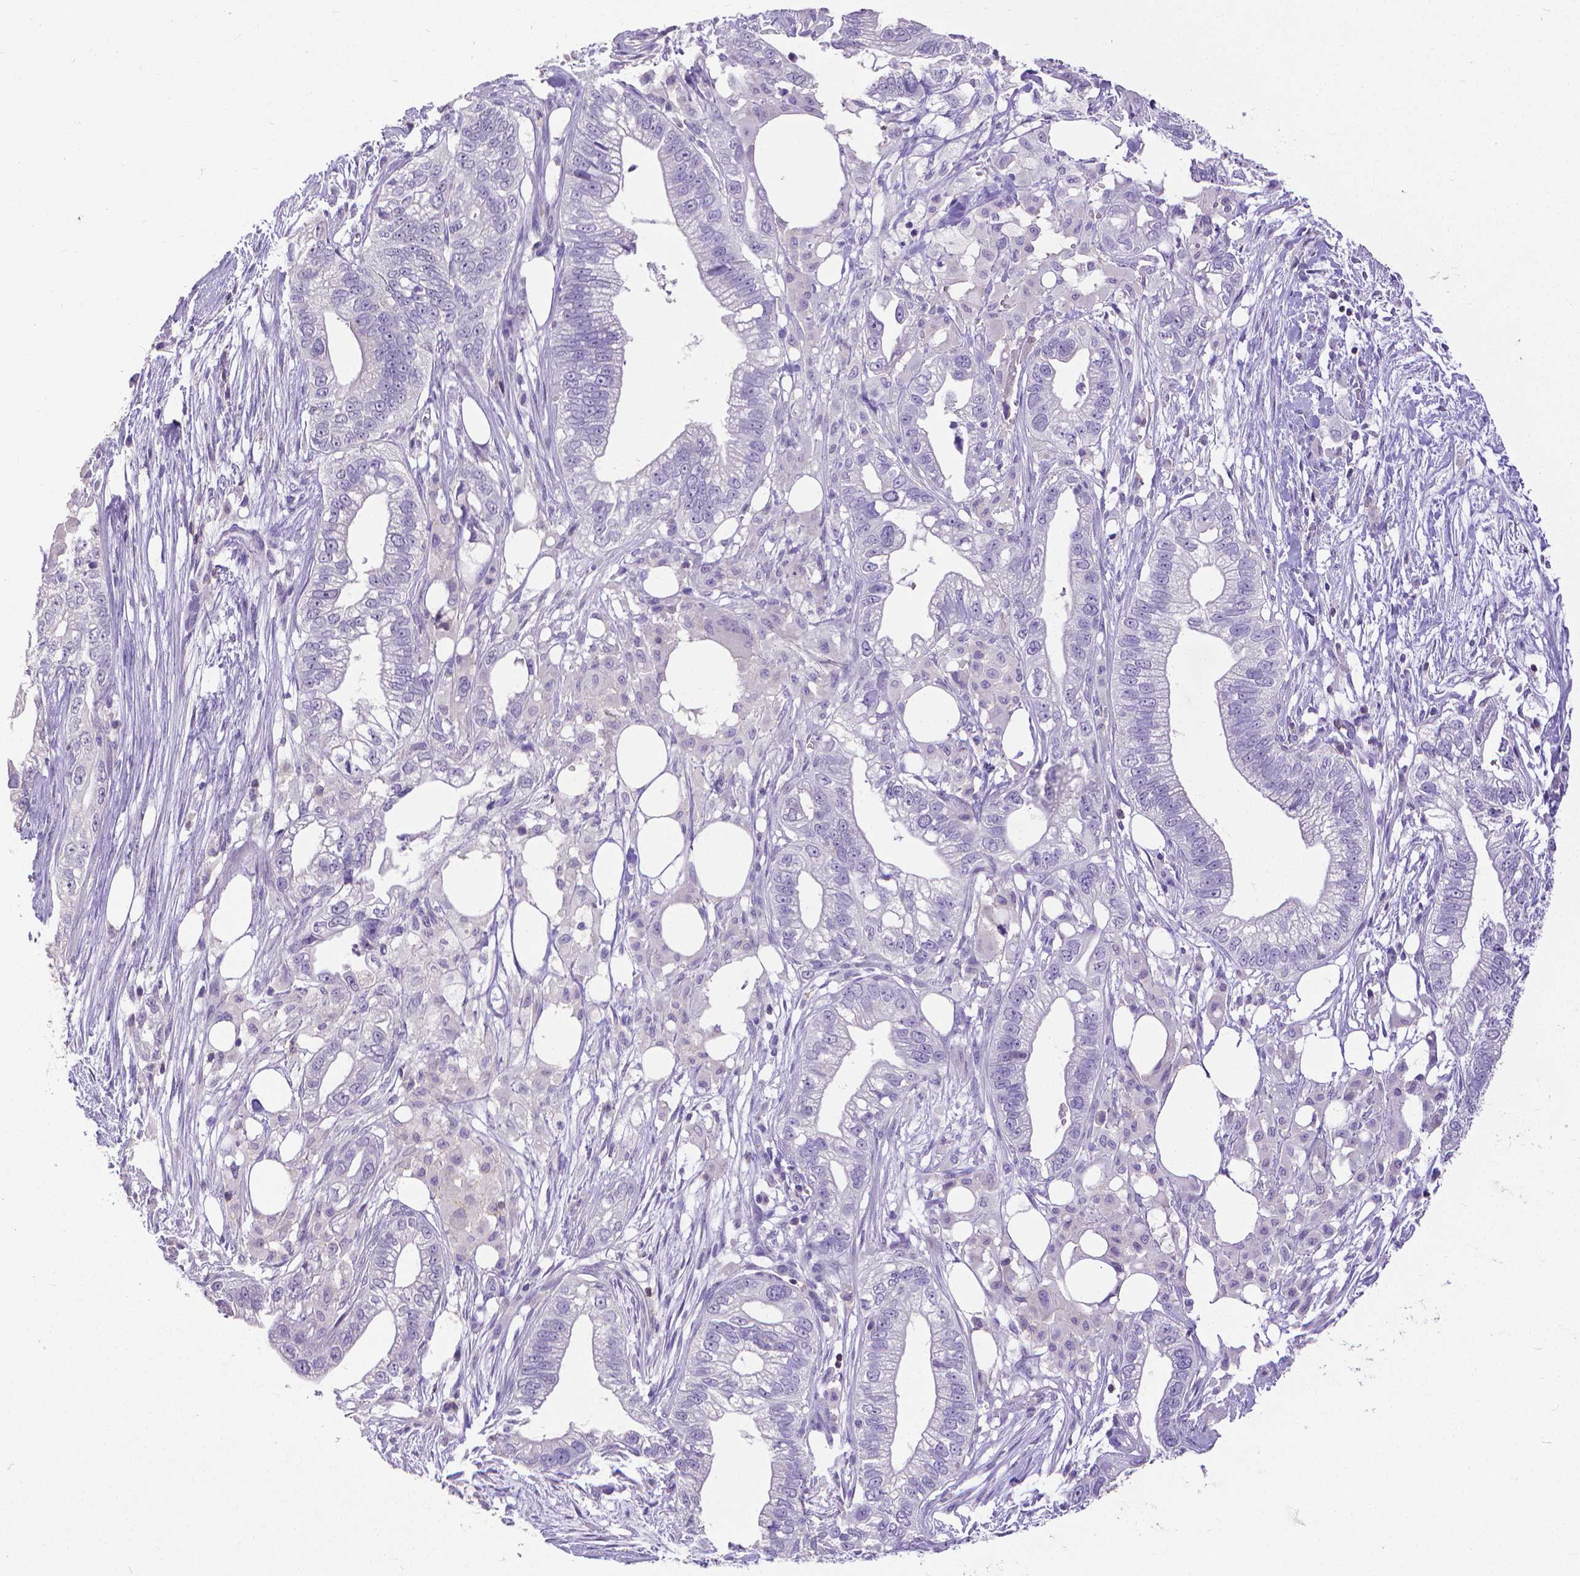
{"staining": {"intensity": "negative", "quantity": "none", "location": "none"}, "tissue": "pancreatic cancer", "cell_type": "Tumor cells", "image_type": "cancer", "snomed": [{"axis": "morphology", "description": "Adenocarcinoma, NOS"}, {"axis": "topography", "description": "Pancreas"}], "caption": "The photomicrograph displays no significant expression in tumor cells of pancreatic adenocarcinoma.", "gene": "CD4", "patient": {"sex": "male", "age": 70}}